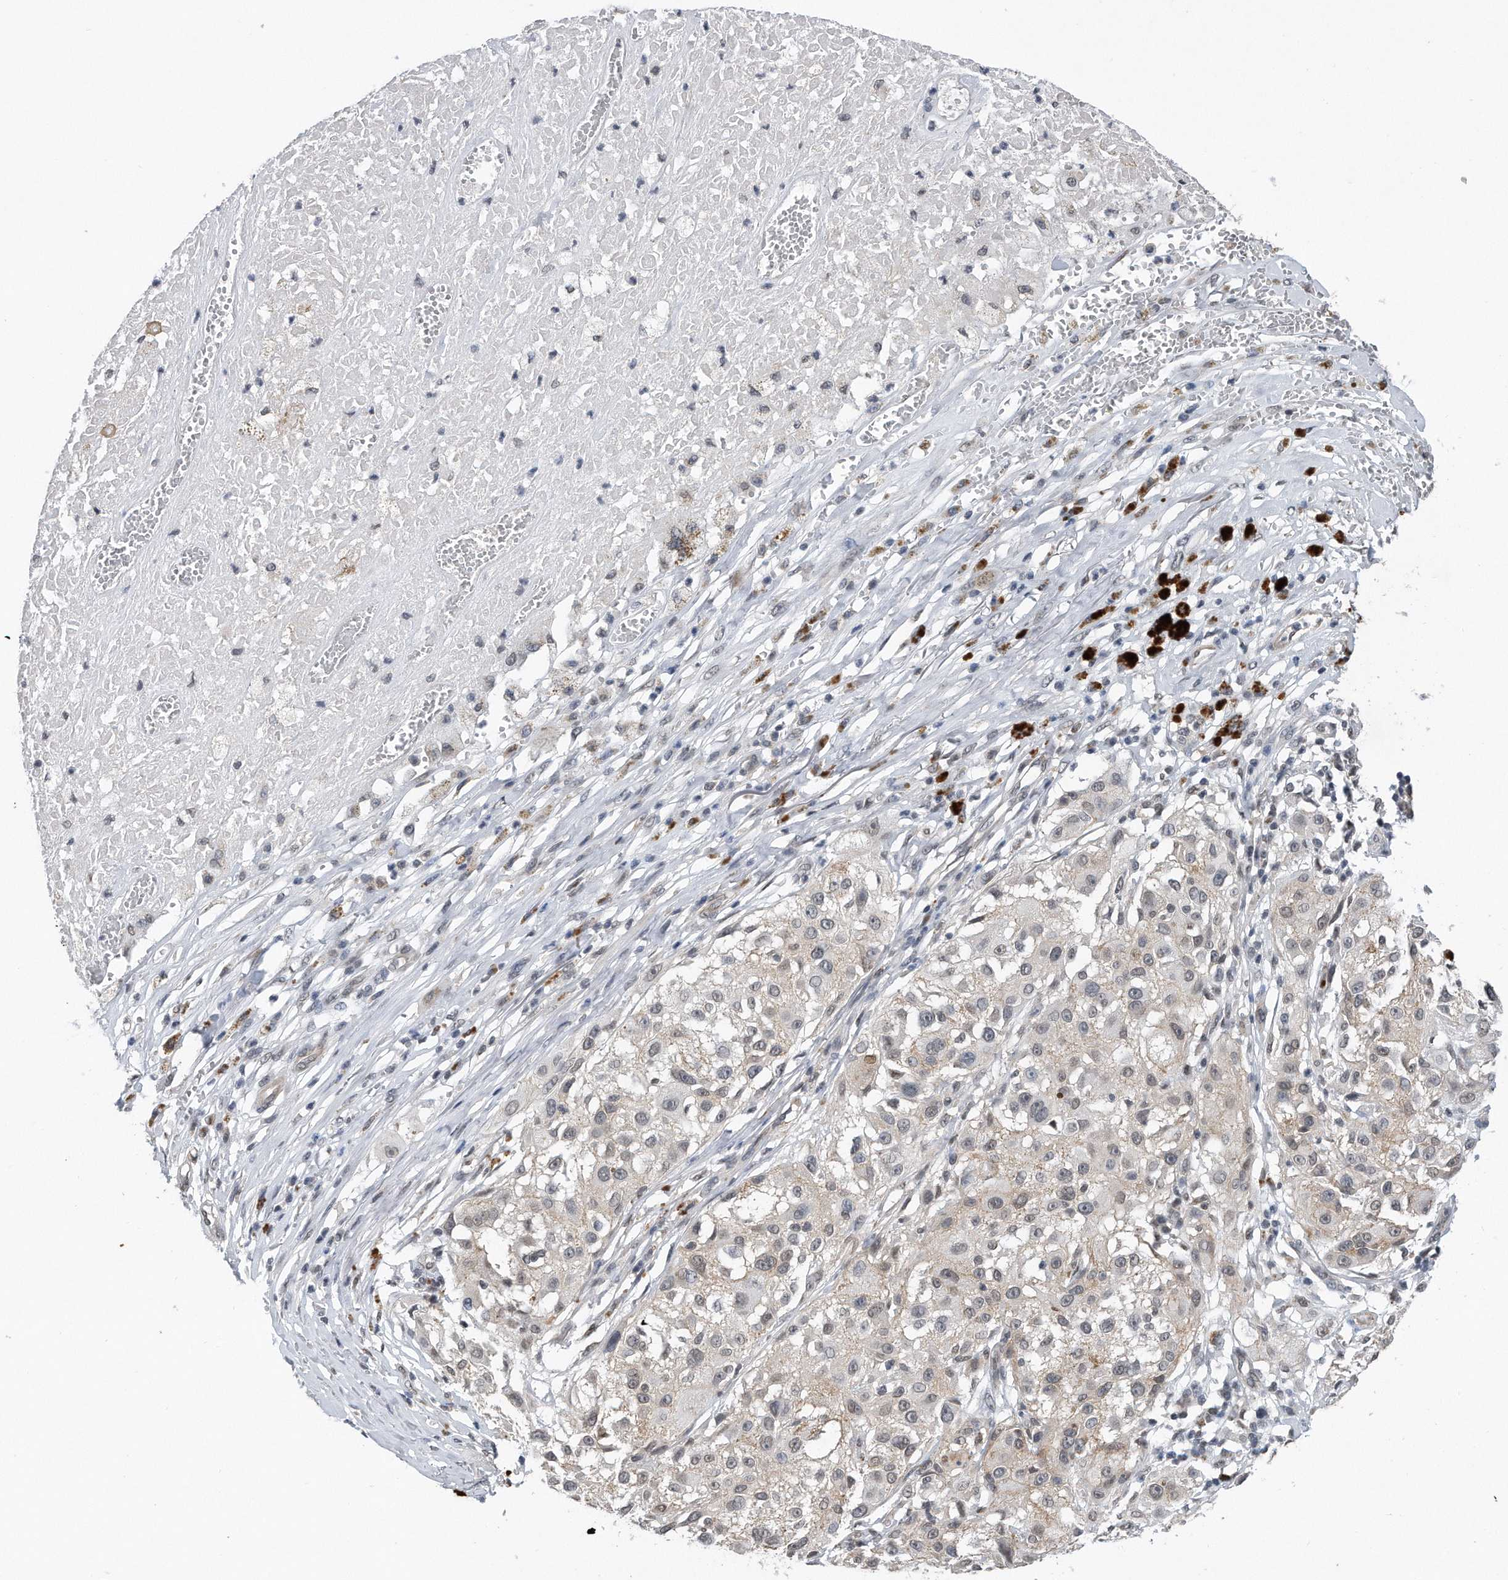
{"staining": {"intensity": "weak", "quantity": "<25%", "location": "cytoplasmic/membranous"}, "tissue": "melanoma", "cell_type": "Tumor cells", "image_type": "cancer", "snomed": [{"axis": "morphology", "description": "Necrosis, NOS"}, {"axis": "morphology", "description": "Malignant melanoma, NOS"}, {"axis": "topography", "description": "Skin"}], "caption": "Tumor cells are negative for brown protein staining in malignant melanoma.", "gene": "TP53INP1", "patient": {"sex": "female", "age": 87}}